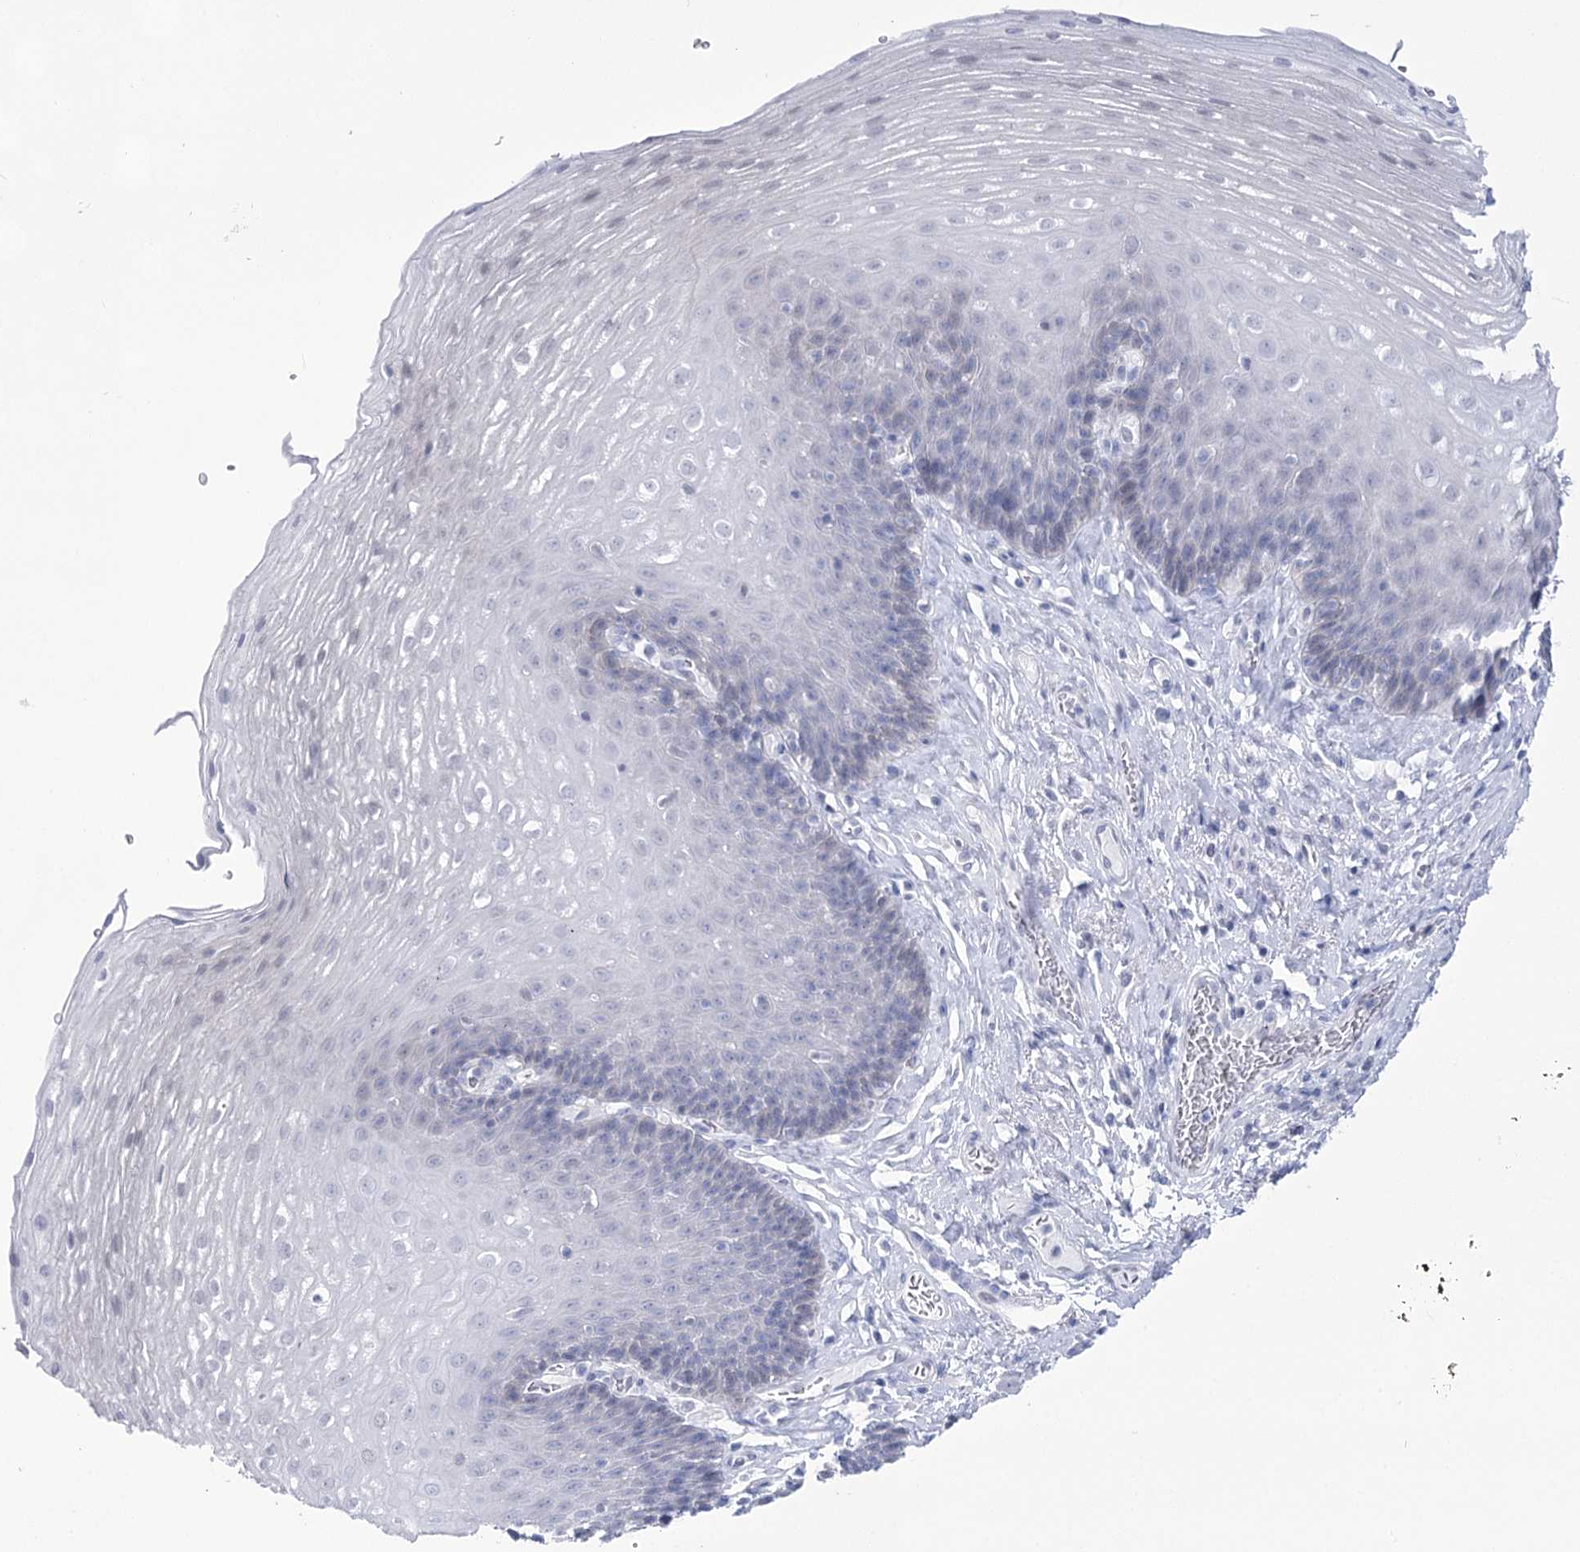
{"staining": {"intensity": "negative", "quantity": "none", "location": "none"}, "tissue": "esophagus", "cell_type": "Squamous epithelial cells", "image_type": "normal", "snomed": [{"axis": "morphology", "description": "Normal tissue, NOS"}, {"axis": "topography", "description": "Esophagus"}], "caption": "A histopathology image of esophagus stained for a protein demonstrates no brown staining in squamous epithelial cells.", "gene": "UBA6", "patient": {"sex": "female", "age": 66}}